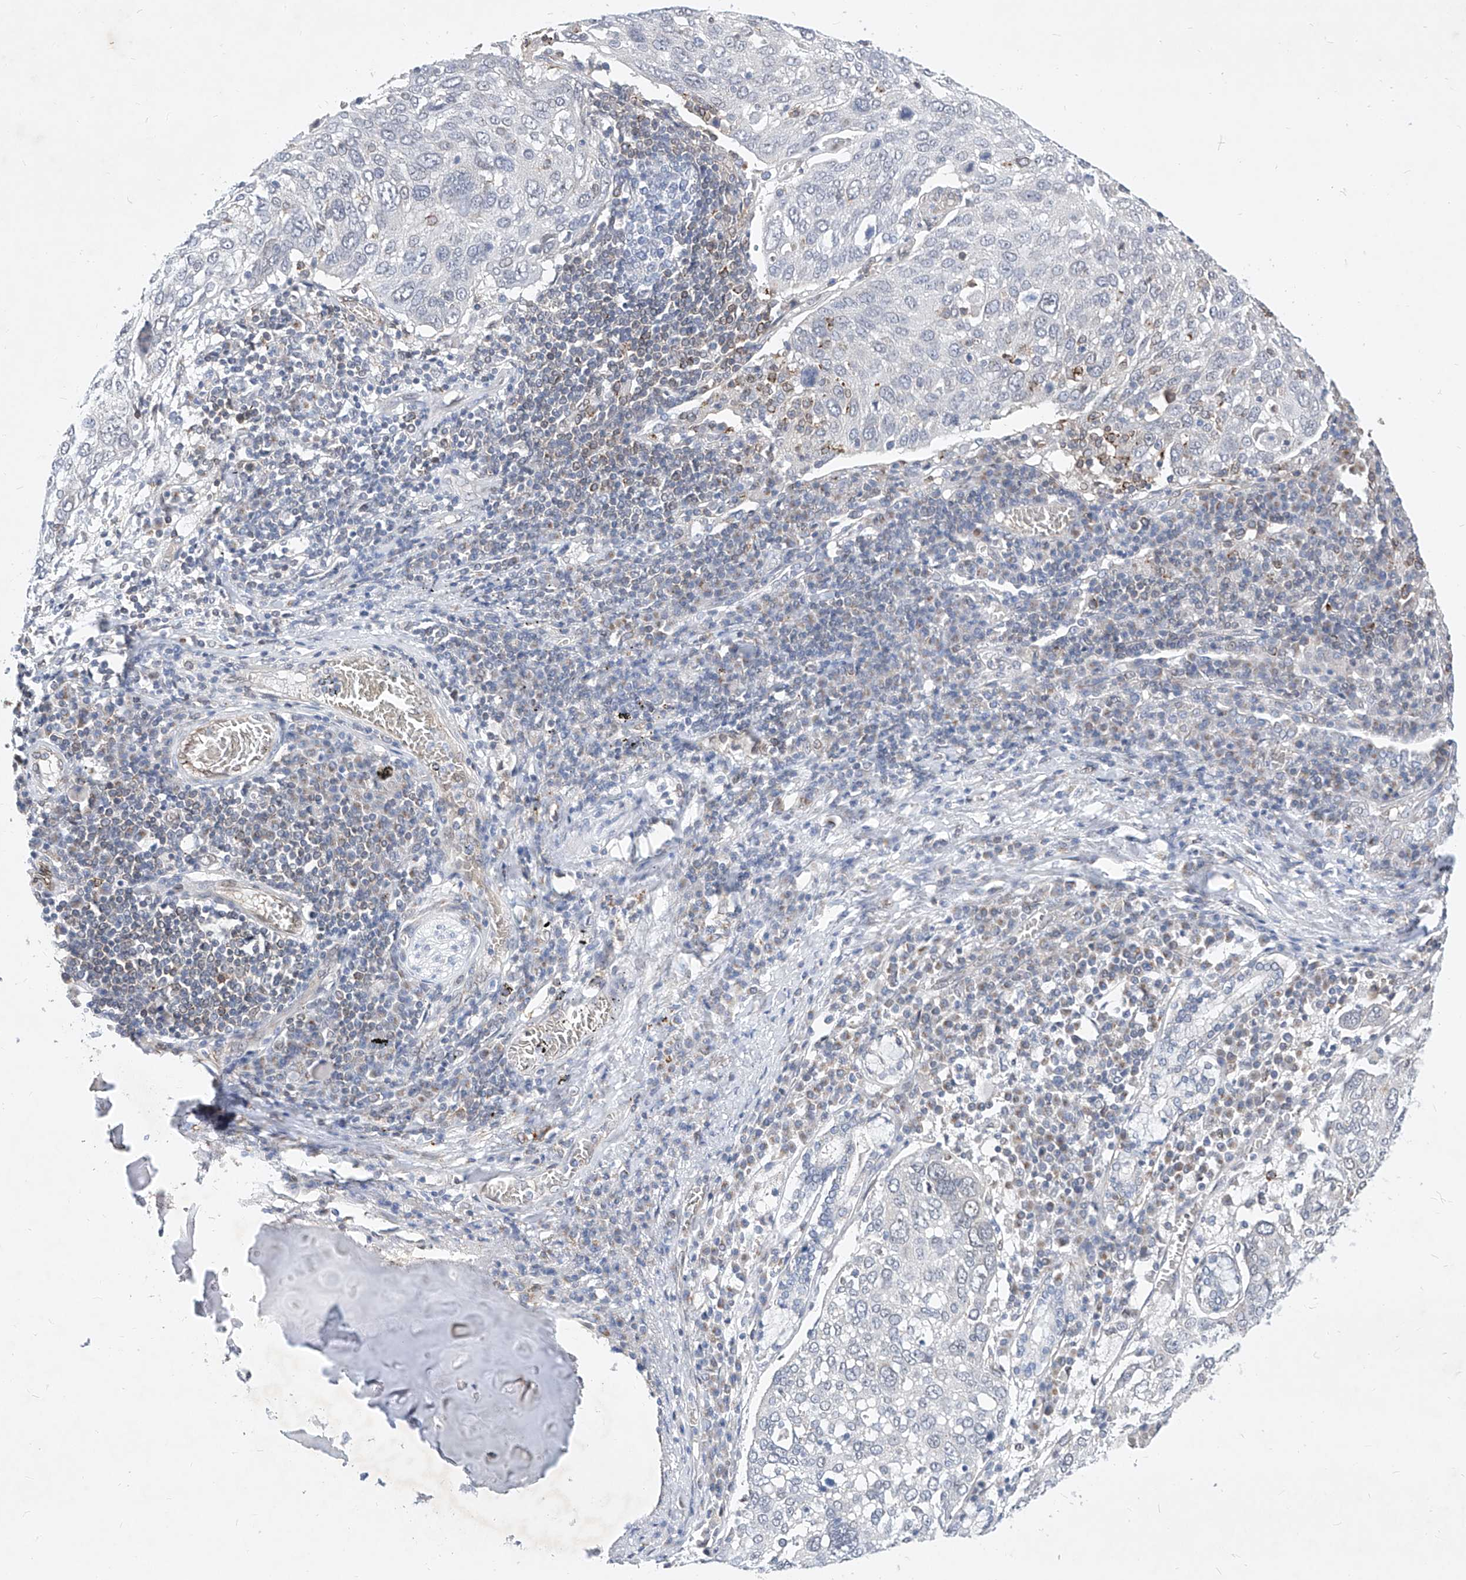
{"staining": {"intensity": "negative", "quantity": "none", "location": "none"}, "tissue": "lung cancer", "cell_type": "Tumor cells", "image_type": "cancer", "snomed": [{"axis": "morphology", "description": "Squamous cell carcinoma, NOS"}, {"axis": "topography", "description": "Lung"}], "caption": "Tumor cells are negative for brown protein staining in squamous cell carcinoma (lung).", "gene": "MX2", "patient": {"sex": "male", "age": 65}}